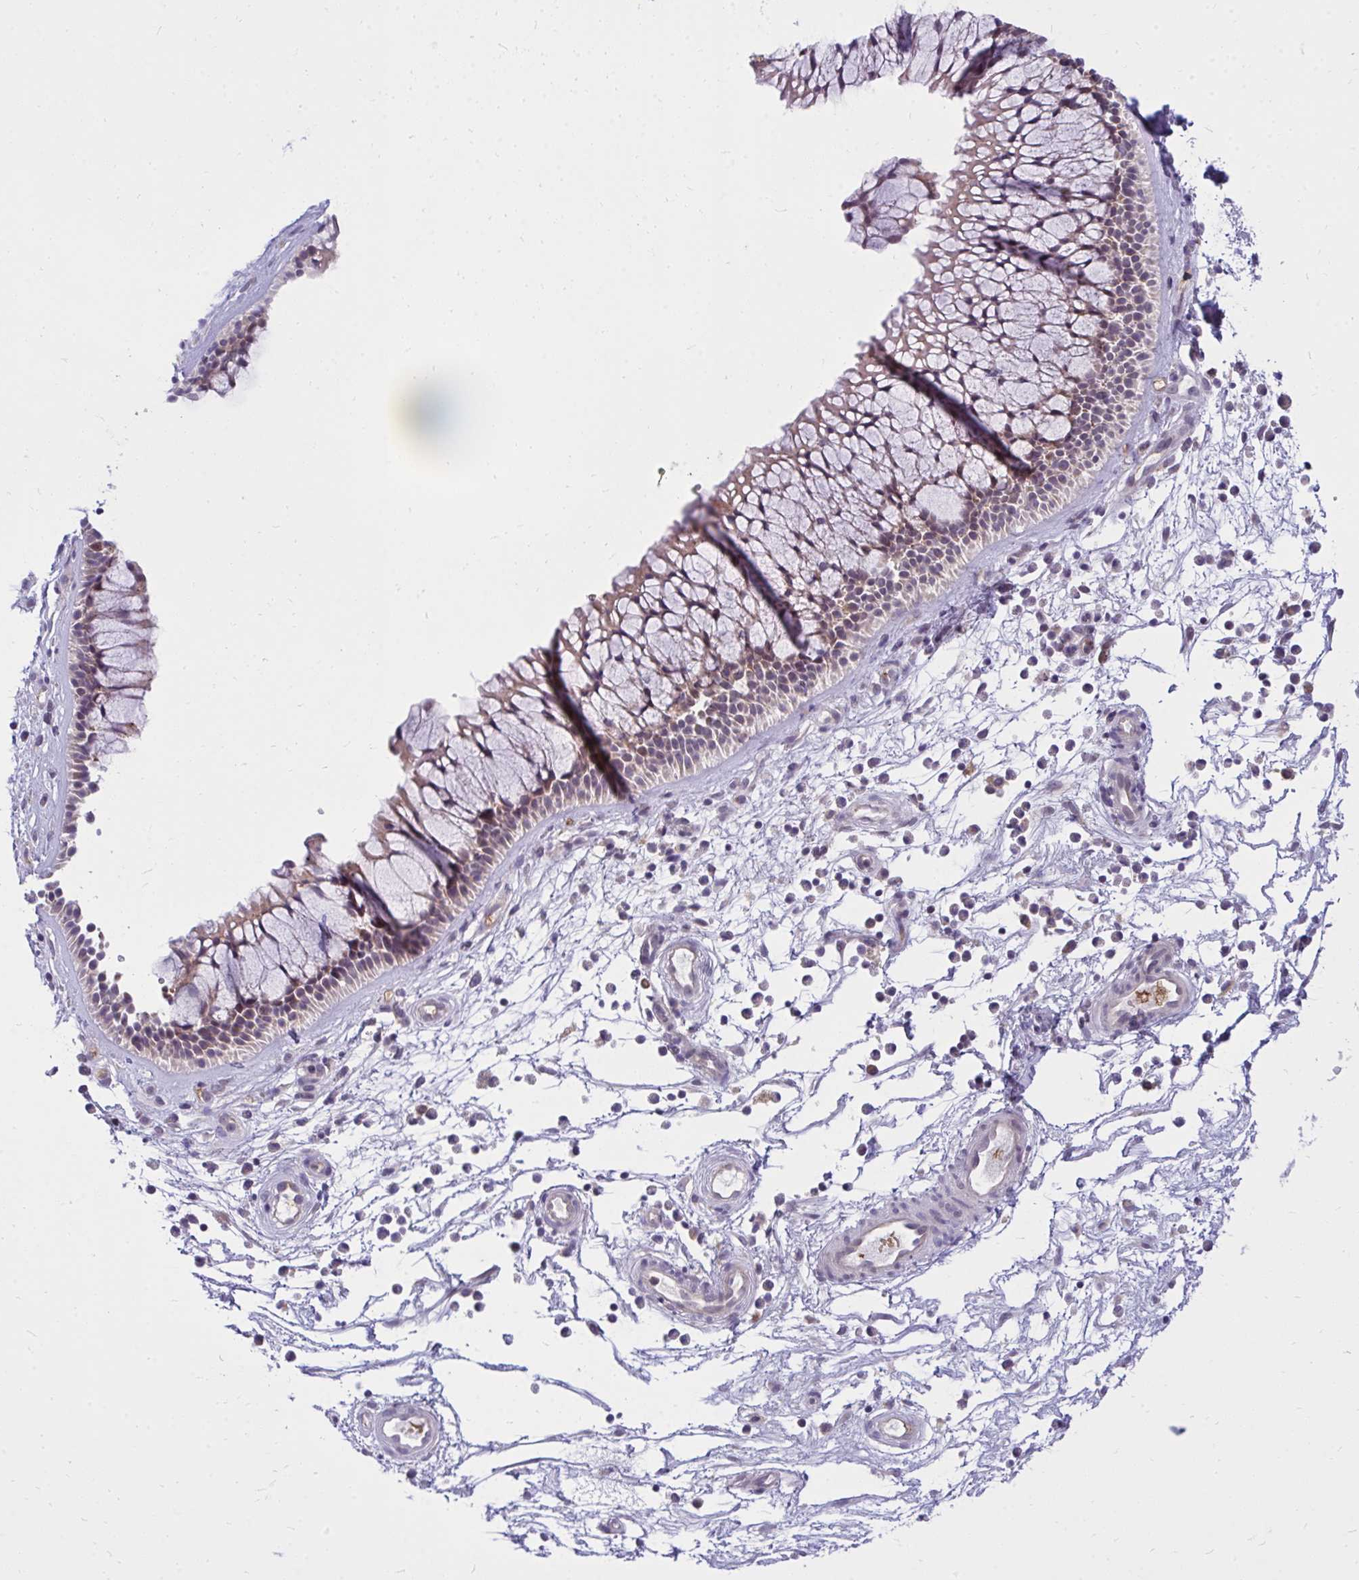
{"staining": {"intensity": "weak", "quantity": "25%-75%", "location": "cytoplasmic/membranous"}, "tissue": "nasopharynx", "cell_type": "Respiratory epithelial cells", "image_type": "normal", "snomed": [{"axis": "morphology", "description": "Normal tissue, NOS"}, {"axis": "topography", "description": "Nasopharynx"}], "caption": "Protein staining displays weak cytoplasmic/membranous positivity in about 25%-75% of respiratory epithelial cells in normal nasopharynx. (DAB (3,3'-diaminobenzidine) = brown stain, brightfield microscopy at high magnification).", "gene": "ZSCAN25", "patient": {"sex": "male", "age": 56}}